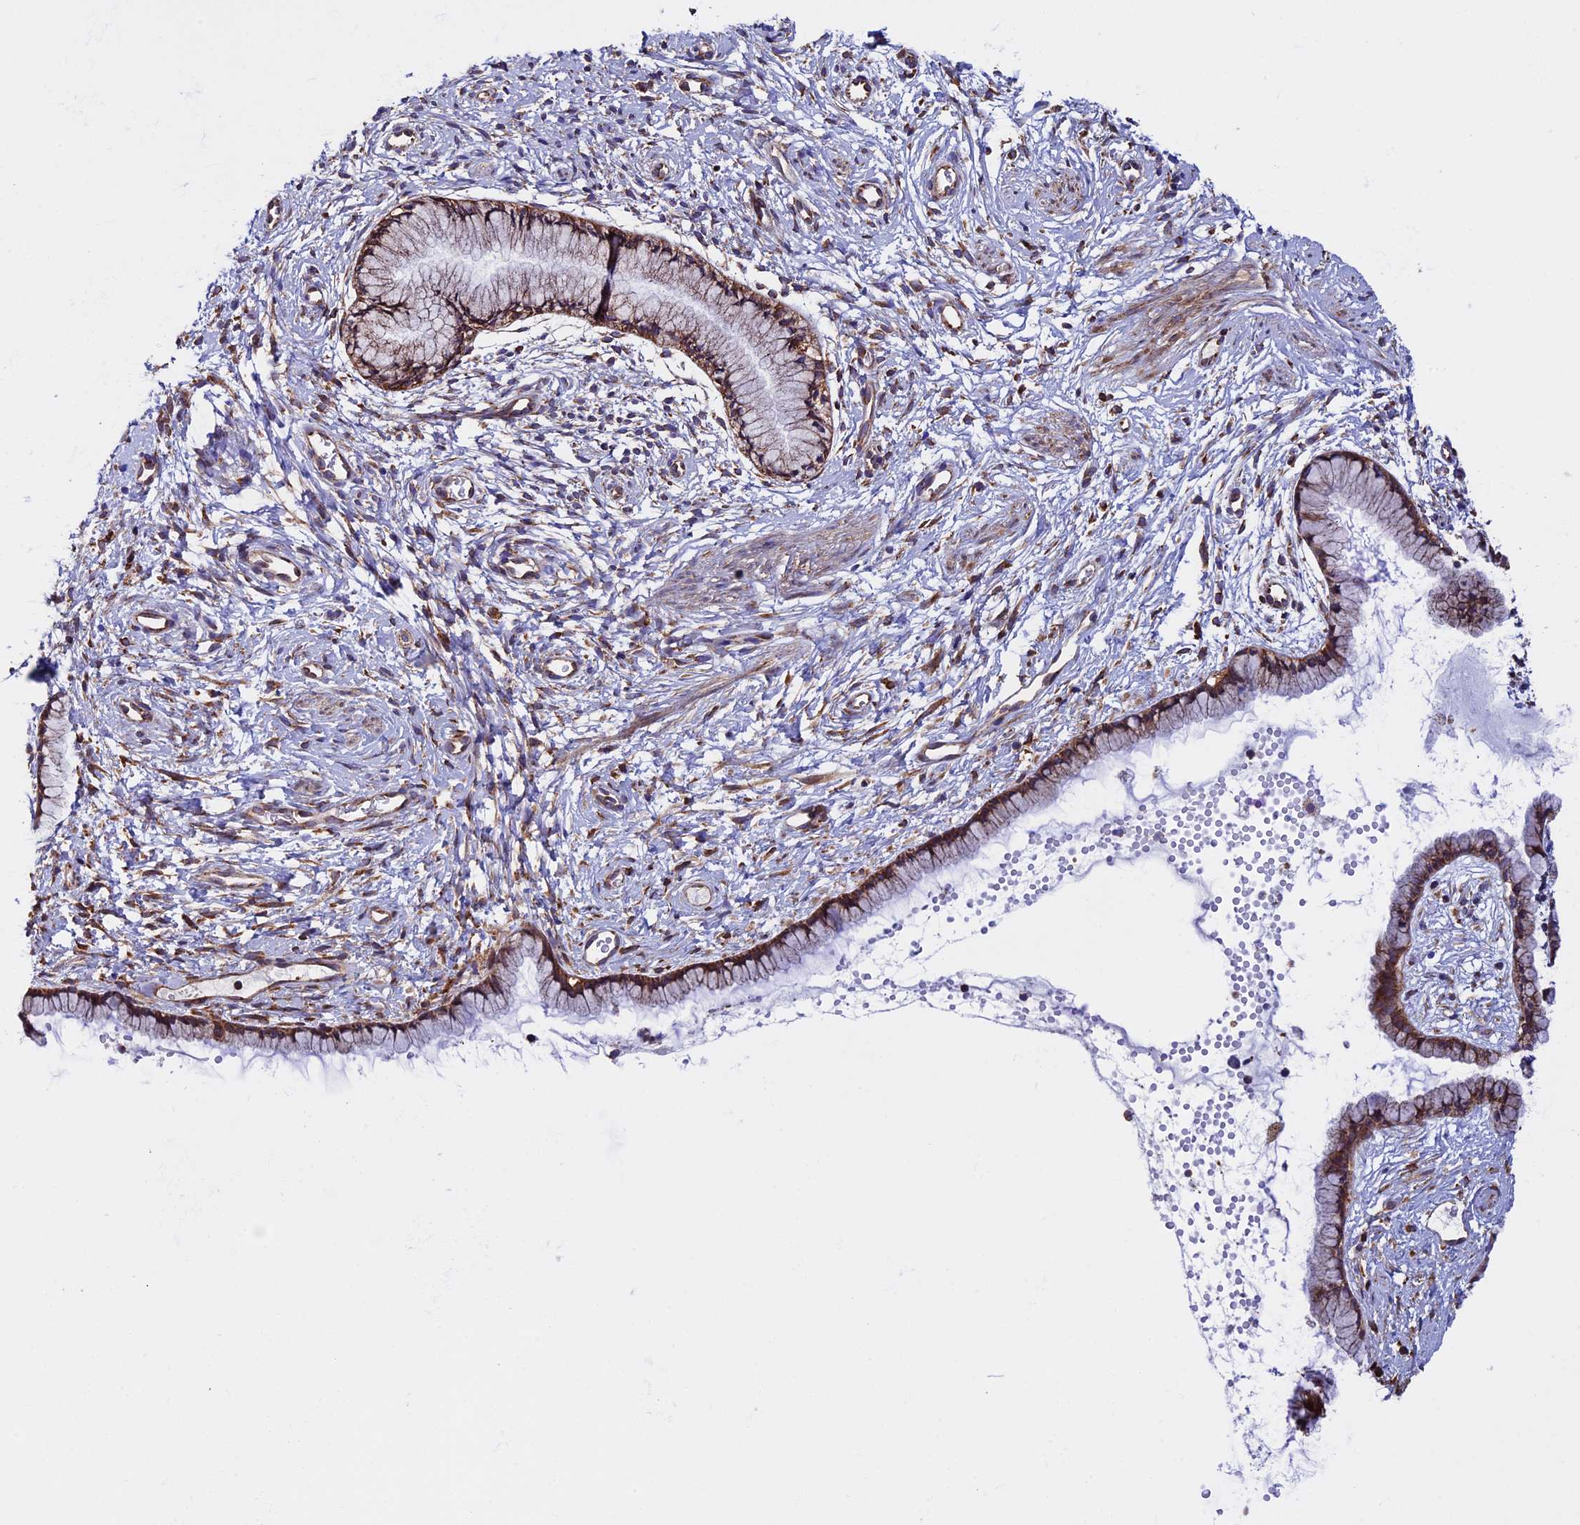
{"staining": {"intensity": "moderate", "quantity": ">75%", "location": "cytoplasmic/membranous"}, "tissue": "cervix", "cell_type": "Glandular cells", "image_type": "normal", "snomed": [{"axis": "morphology", "description": "Normal tissue, NOS"}, {"axis": "topography", "description": "Cervix"}], "caption": "The histopathology image shows a brown stain indicating the presence of a protein in the cytoplasmic/membranous of glandular cells in cervix. (DAB (3,3'-diaminobenzidine) IHC with brightfield microscopy, high magnification).", "gene": "SLC9A5", "patient": {"sex": "female", "age": 57}}